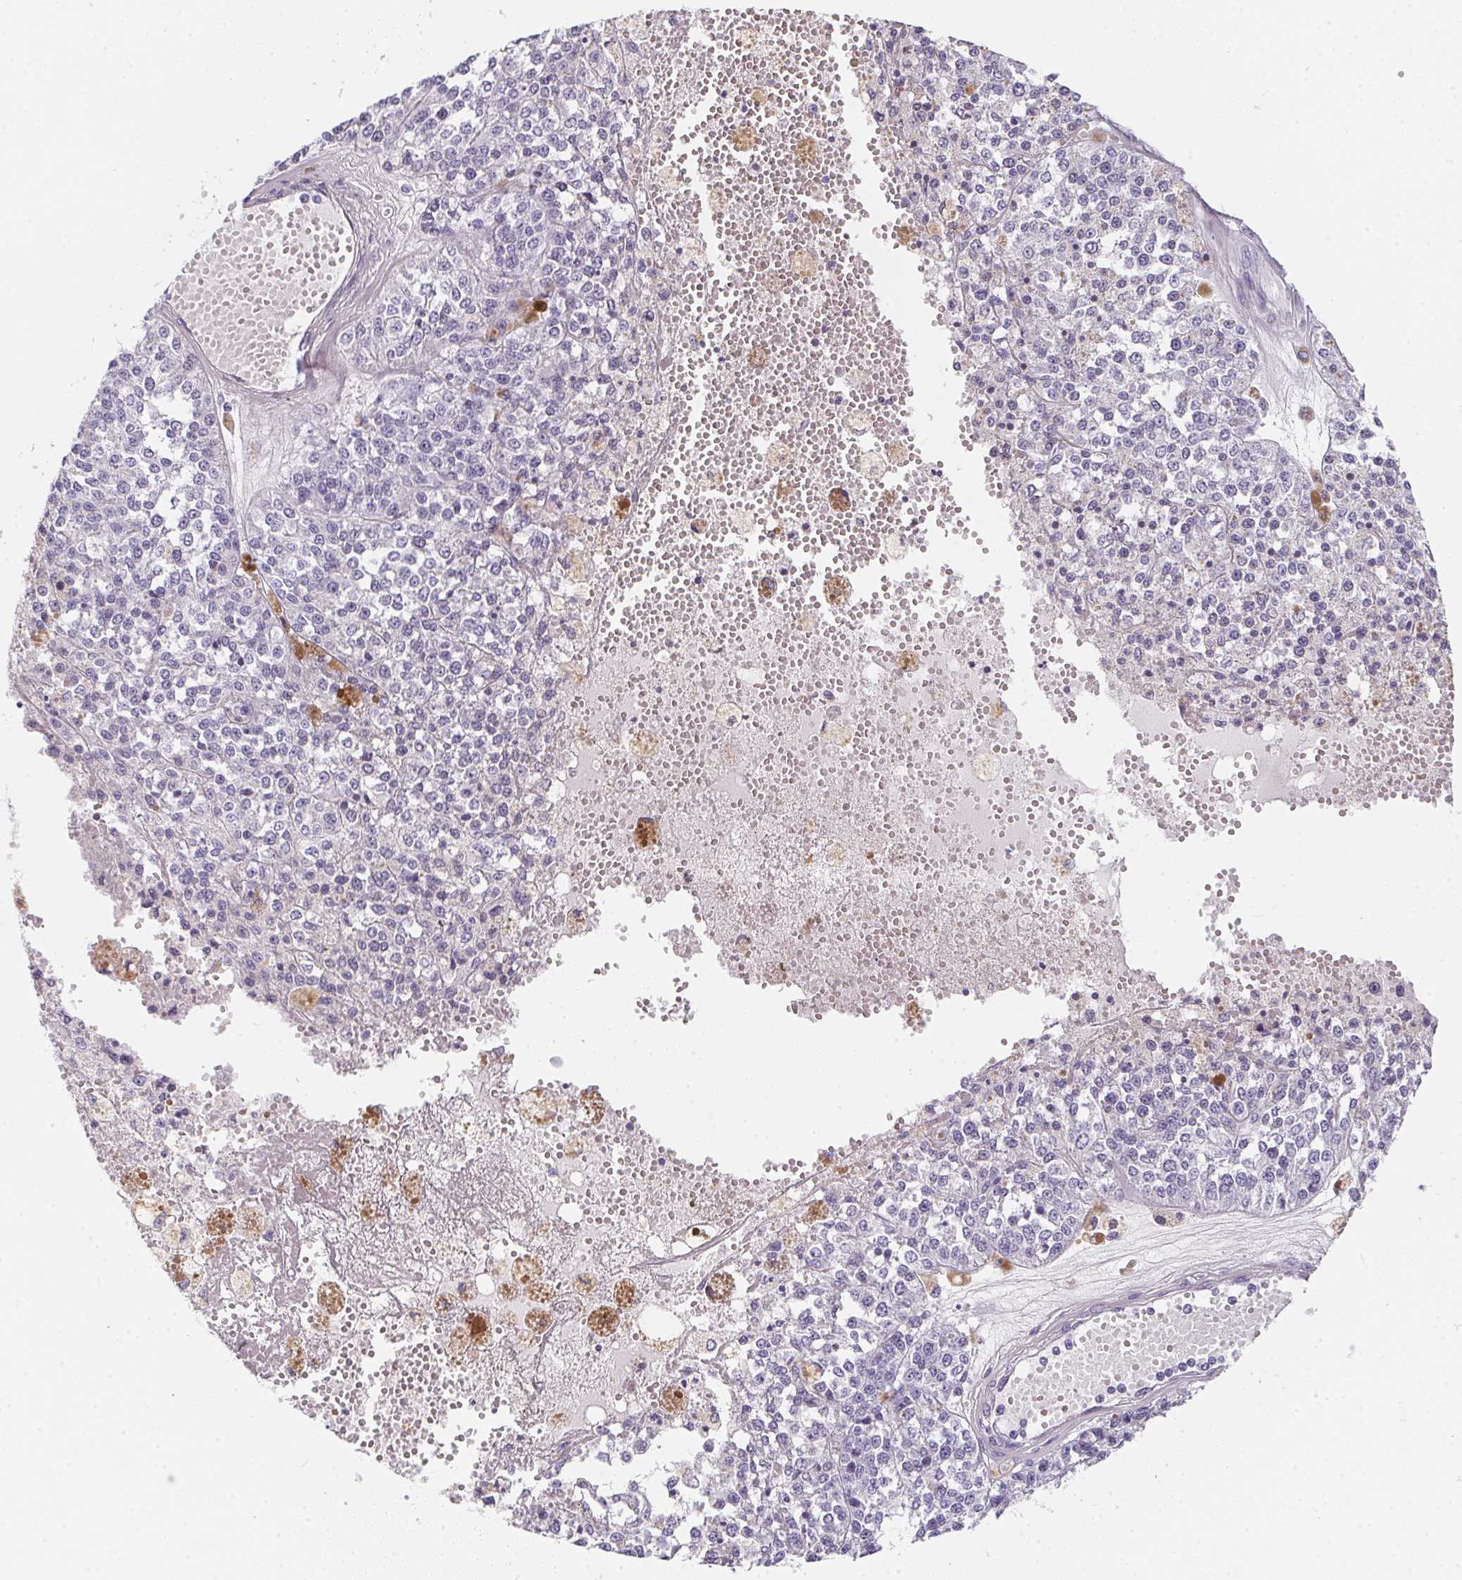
{"staining": {"intensity": "negative", "quantity": "none", "location": "none"}, "tissue": "melanoma", "cell_type": "Tumor cells", "image_type": "cancer", "snomed": [{"axis": "morphology", "description": "Malignant melanoma, Metastatic site"}, {"axis": "topography", "description": "Lymph node"}], "caption": "High magnification brightfield microscopy of malignant melanoma (metastatic site) stained with DAB (3,3'-diaminobenzidine) (brown) and counterstained with hematoxylin (blue): tumor cells show no significant expression.", "gene": "MAP1A", "patient": {"sex": "female", "age": 64}}